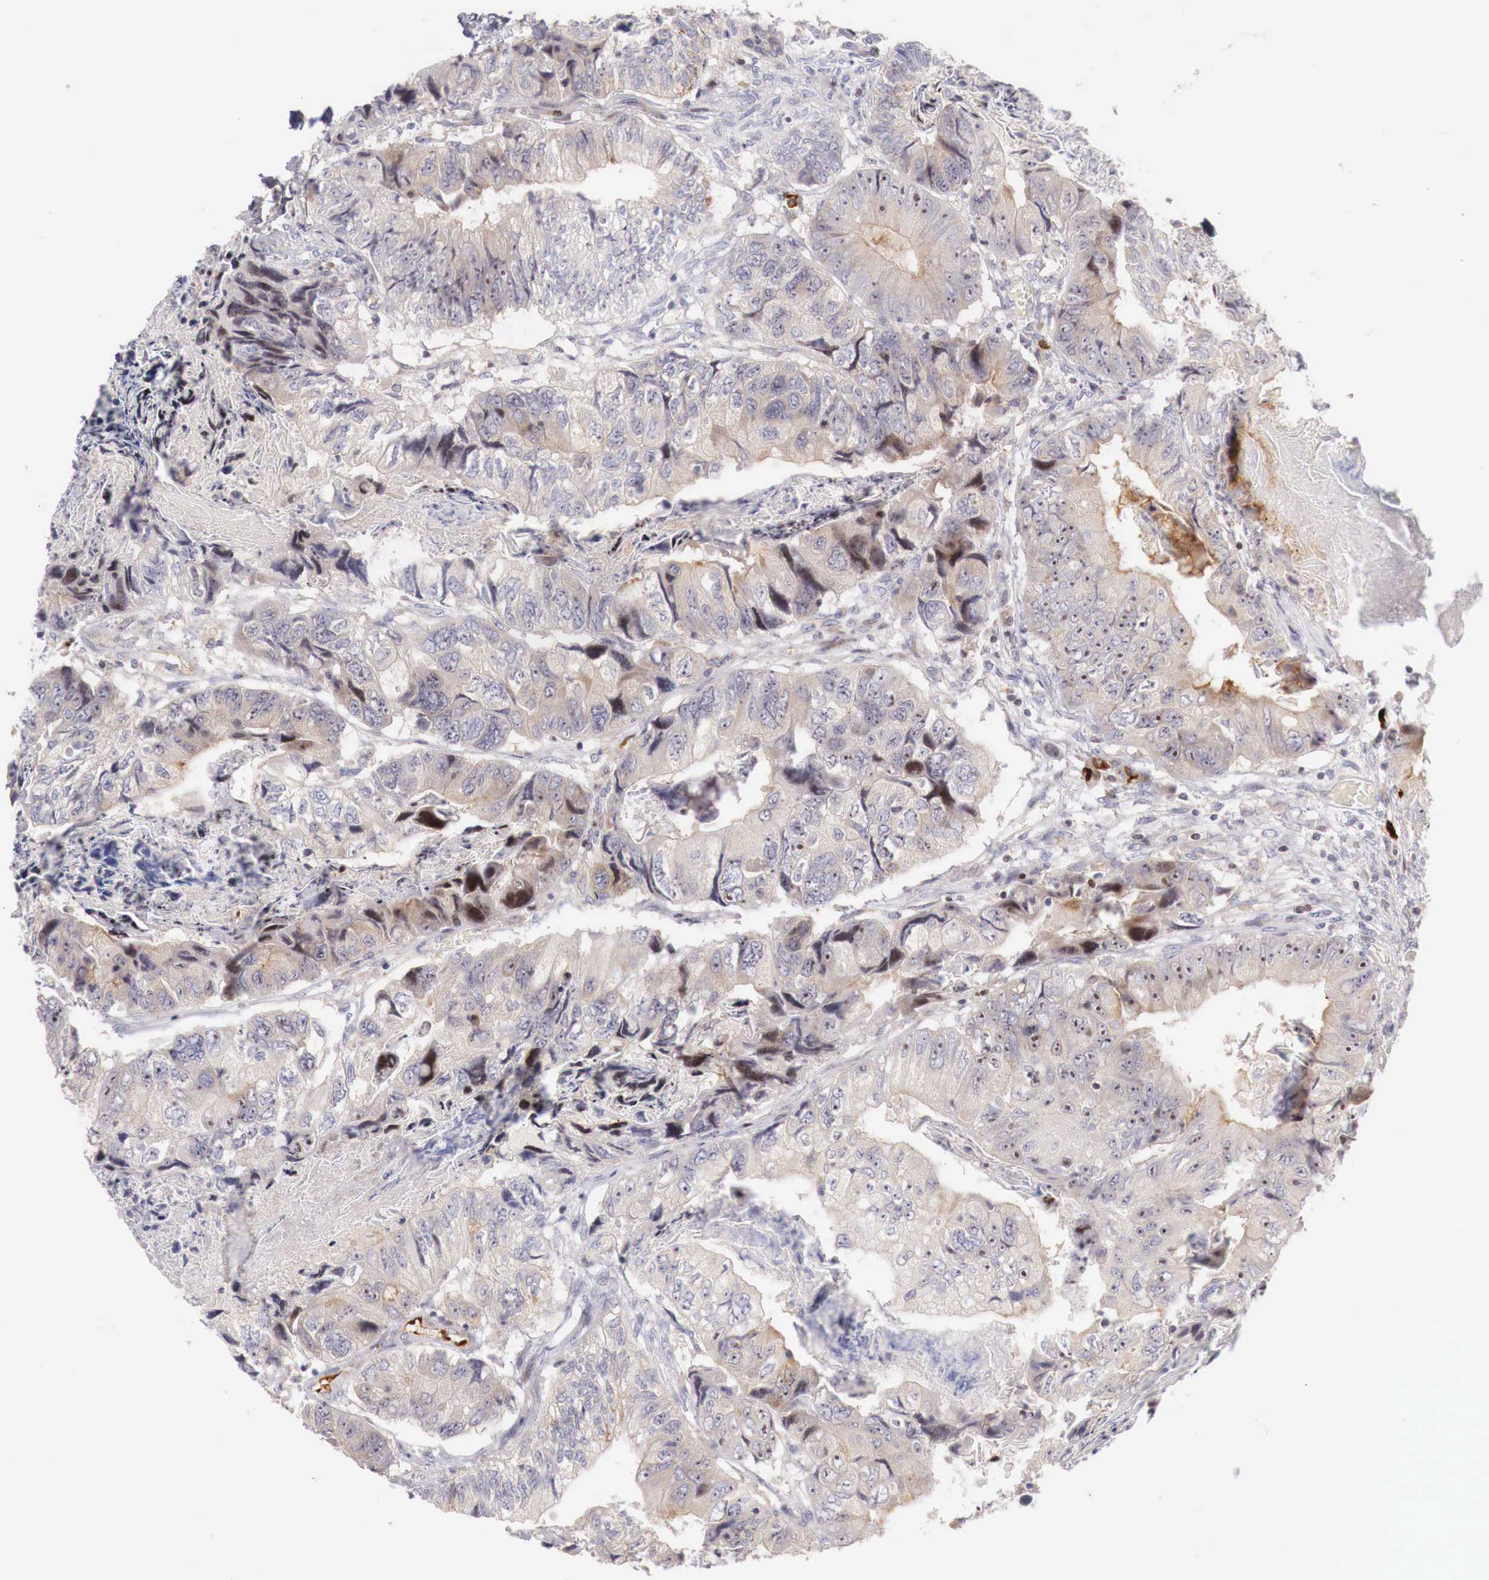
{"staining": {"intensity": "weak", "quantity": "25%-75%", "location": "cytoplasmic/membranous"}, "tissue": "colorectal cancer", "cell_type": "Tumor cells", "image_type": "cancer", "snomed": [{"axis": "morphology", "description": "Adenocarcinoma, NOS"}, {"axis": "topography", "description": "Rectum"}], "caption": "The histopathology image exhibits immunohistochemical staining of colorectal cancer (adenocarcinoma). There is weak cytoplasmic/membranous expression is seen in about 25%-75% of tumor cells.", "gene": "CLCN5", "patient": {"sex": "female", "age": 82}}